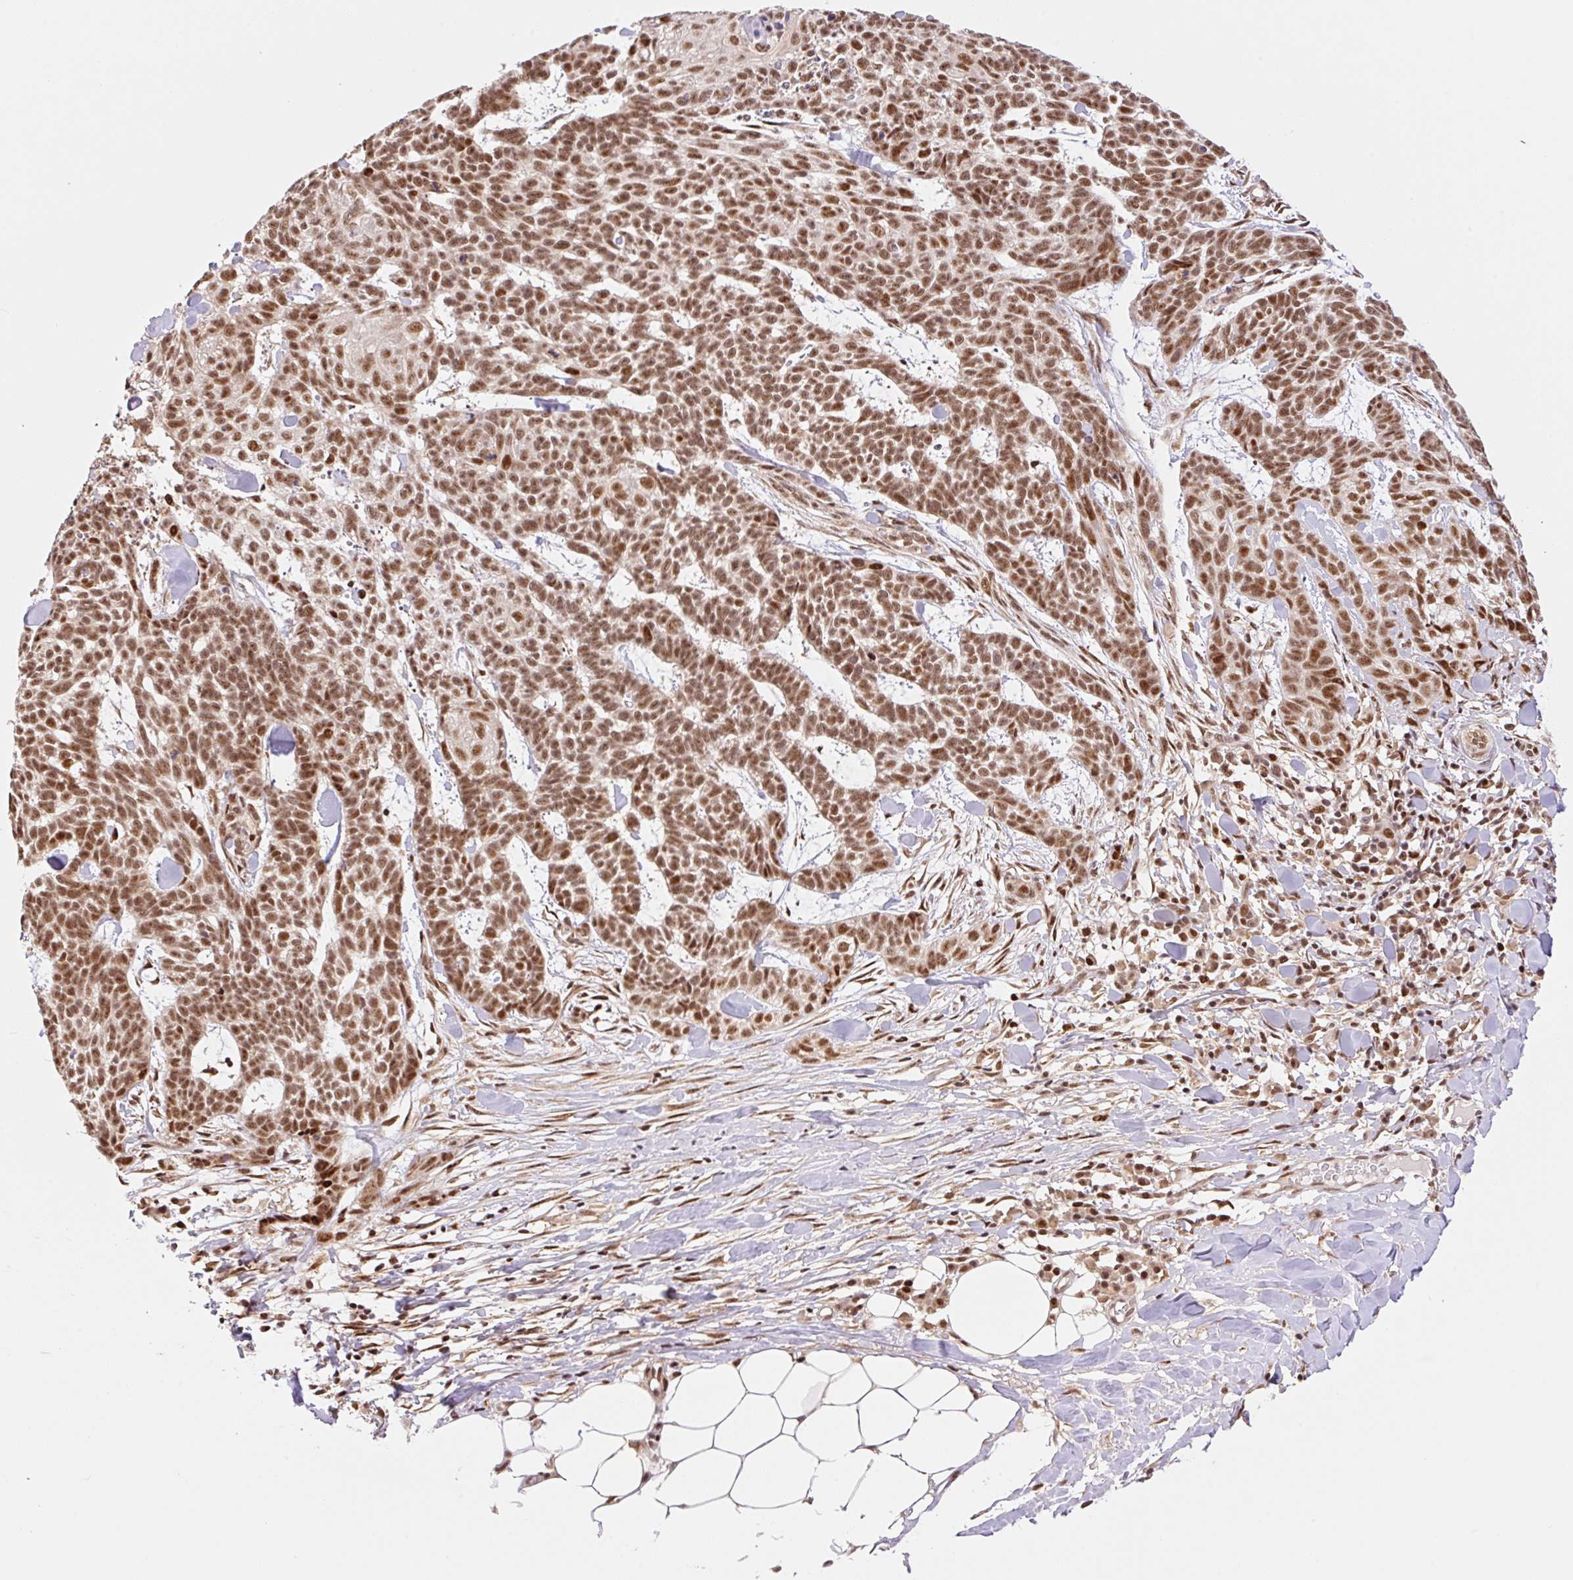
{"staining": {"intensity": "moderate", "quantity": ">75%", "location": "nuclear"}, "tissue": "skin cancer", "cell_type": "Tumor cells", "image_type": "cancer", "snomed": [{"axis": "morphology", "description": "Basal cell carcinoma"}, {"axis": "topography", "description": "Skin"}], "caption": "This photomicrograph demonstrates immunohistochemistry staining of basal cell carcinoma (skin), with medium moderate nuclear expression in about >75% of tumor cells.", "gene": "INTS8", "patient": {"sex": "female", "age": 93}}